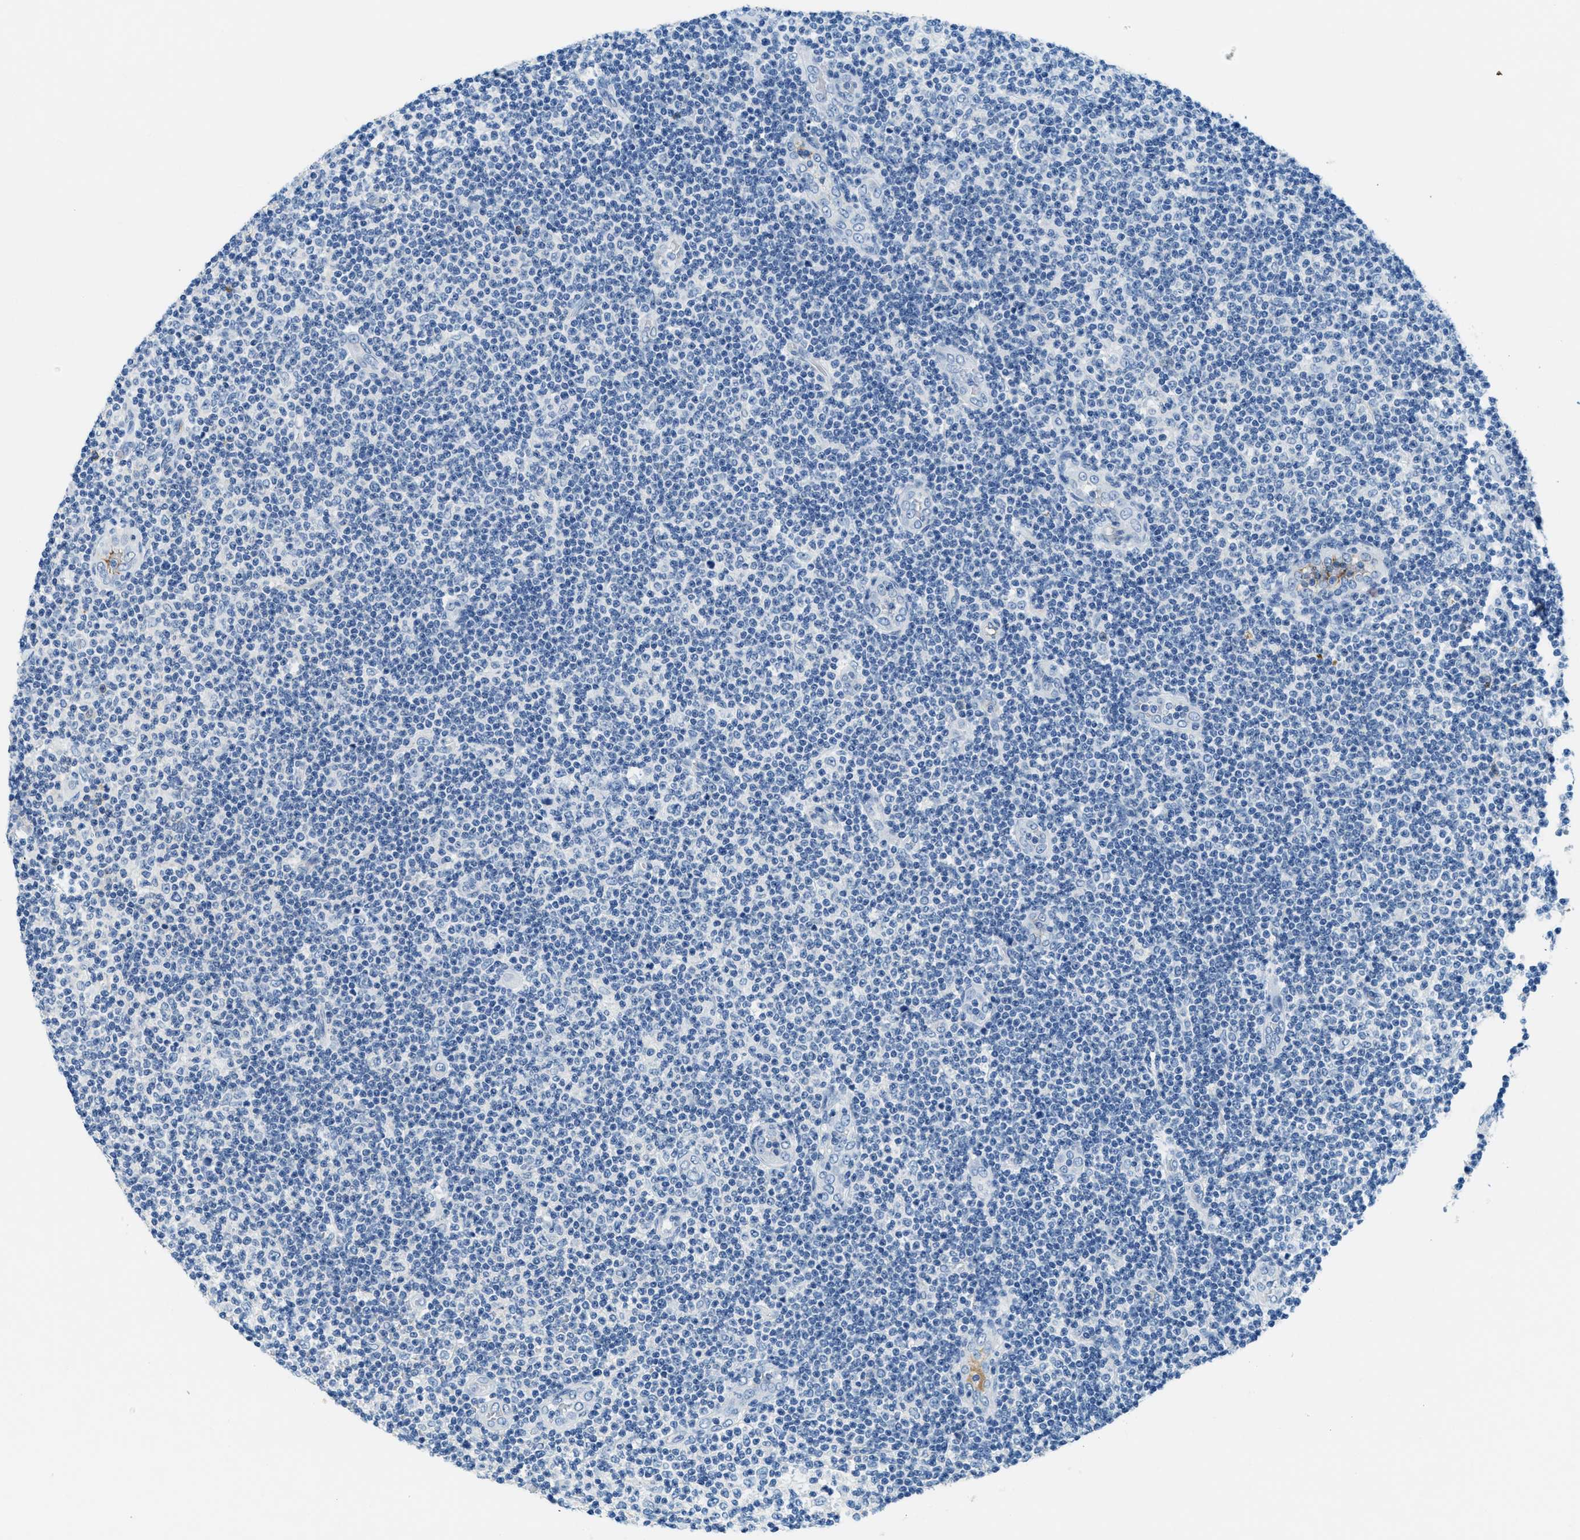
{"staining": {"intensity": "negative", "quantity": "none", "location": "none"}, "tissue": "lymphoma", "cell_type": "Tumor cells", "image_type": "cancer", "snomed": [{"axis": "morphology", "description": "Malignant lymphoma, non-Hodgkin's type, Low grade"}, {"axis": "topography", "description": "Lymph node"}], "caption": "Immunohistochemistry (IHC) of lymphoma displays no staining in tumor cells.", "gene": "A2M", "patient": {"sex": "male", "age": 83}}